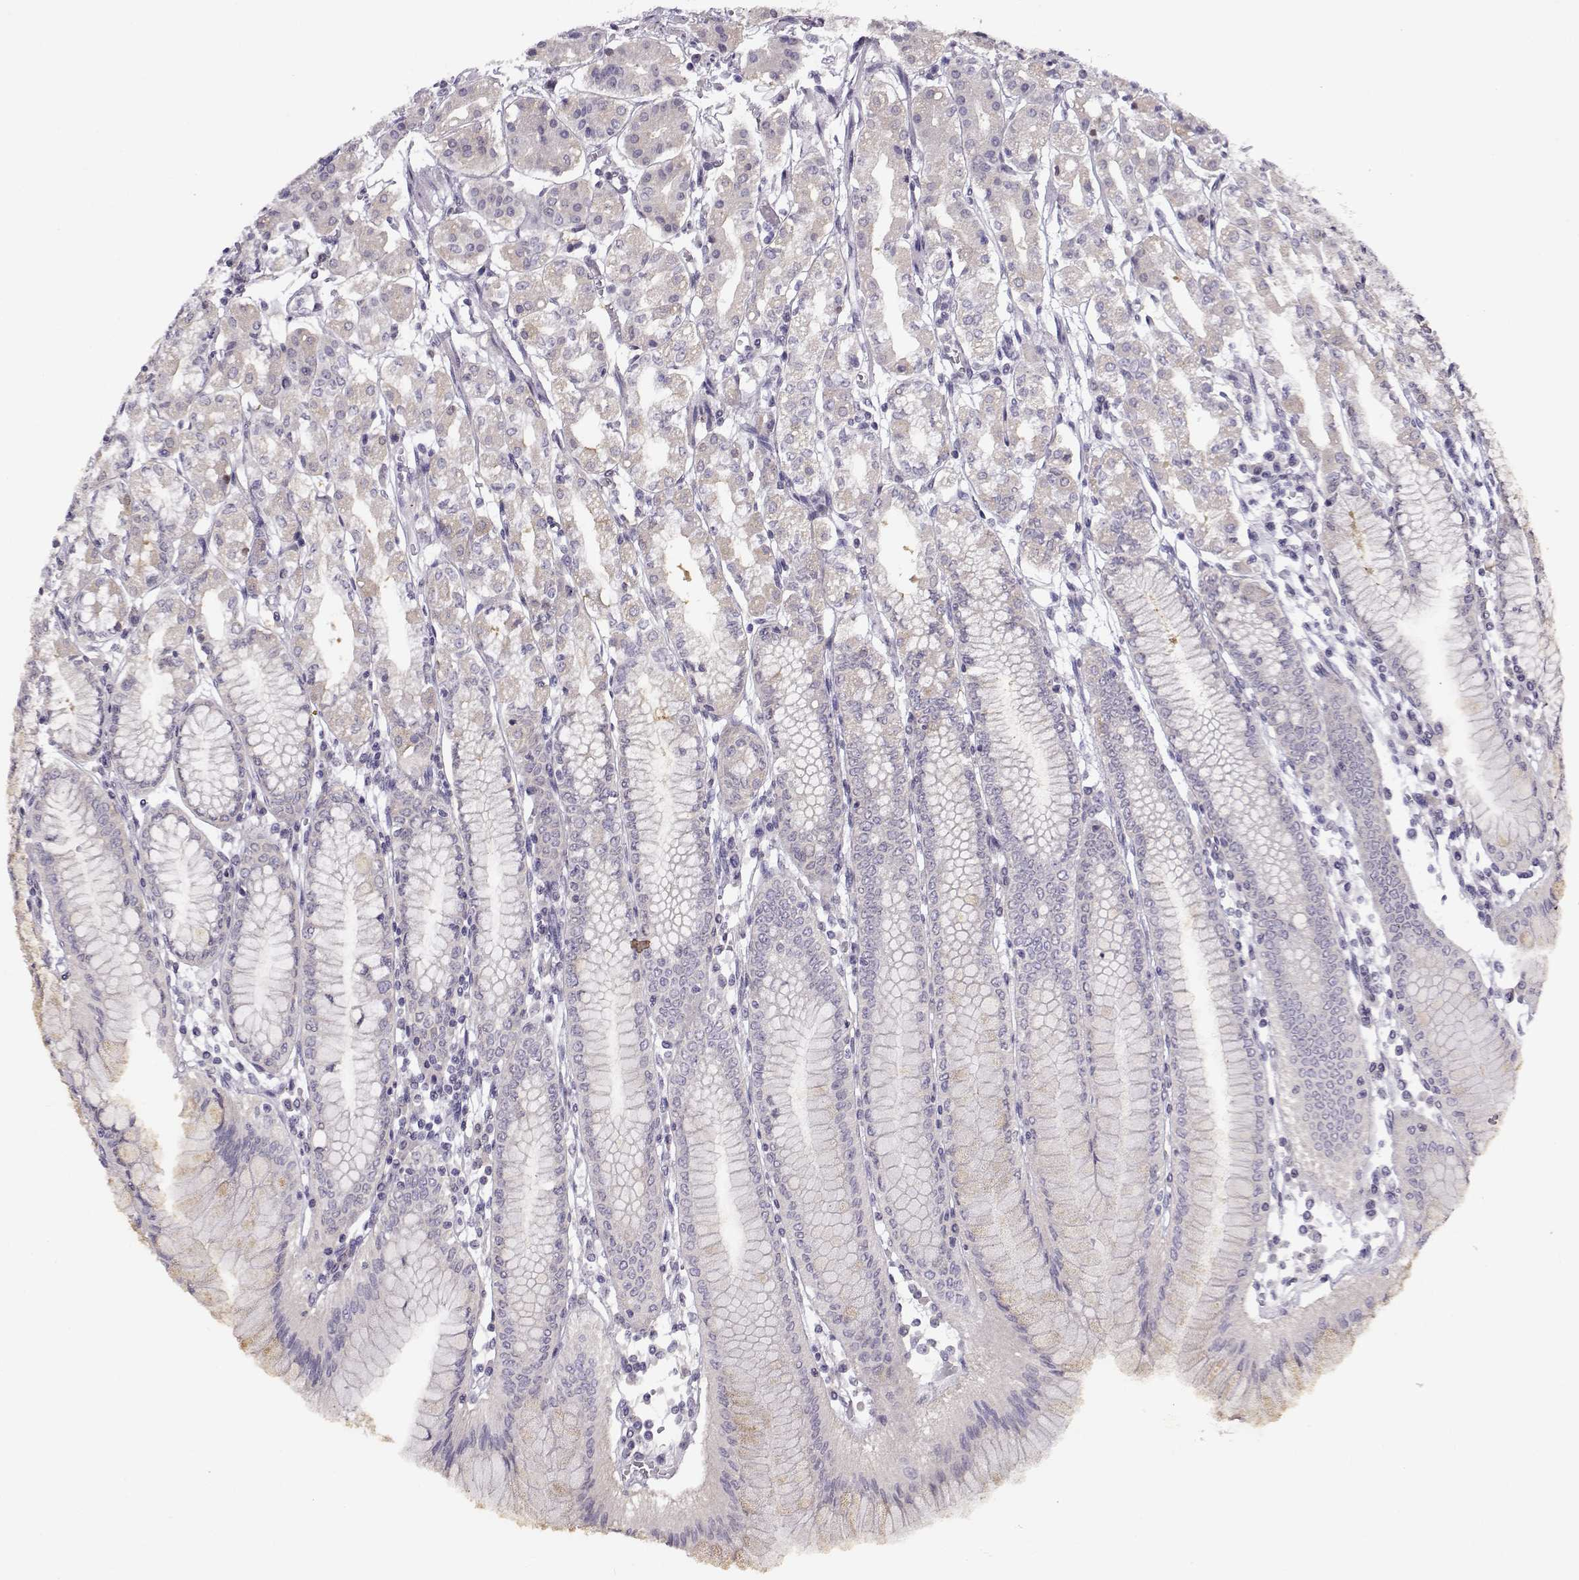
{"staining": {"intensity": "negative", "quantity": "none", "location": "none"}, "tissue": "stomach", "cell_type": "Glandular cells", "image_type": "normal", "snomed": [{"axis": "morphology", "description": "Normal tissue, NOS"}, {"axis": "topography", "description": "Skeletal muscle"}, {"axis": "topography", "description": "Stomach"}], "caption": "Immunohistochemical staining of benign human stomach demonstrates no significant positivity in glandular cells.", "gene": "C16orf86", "patient": {"sex": "female", "age": 57}}